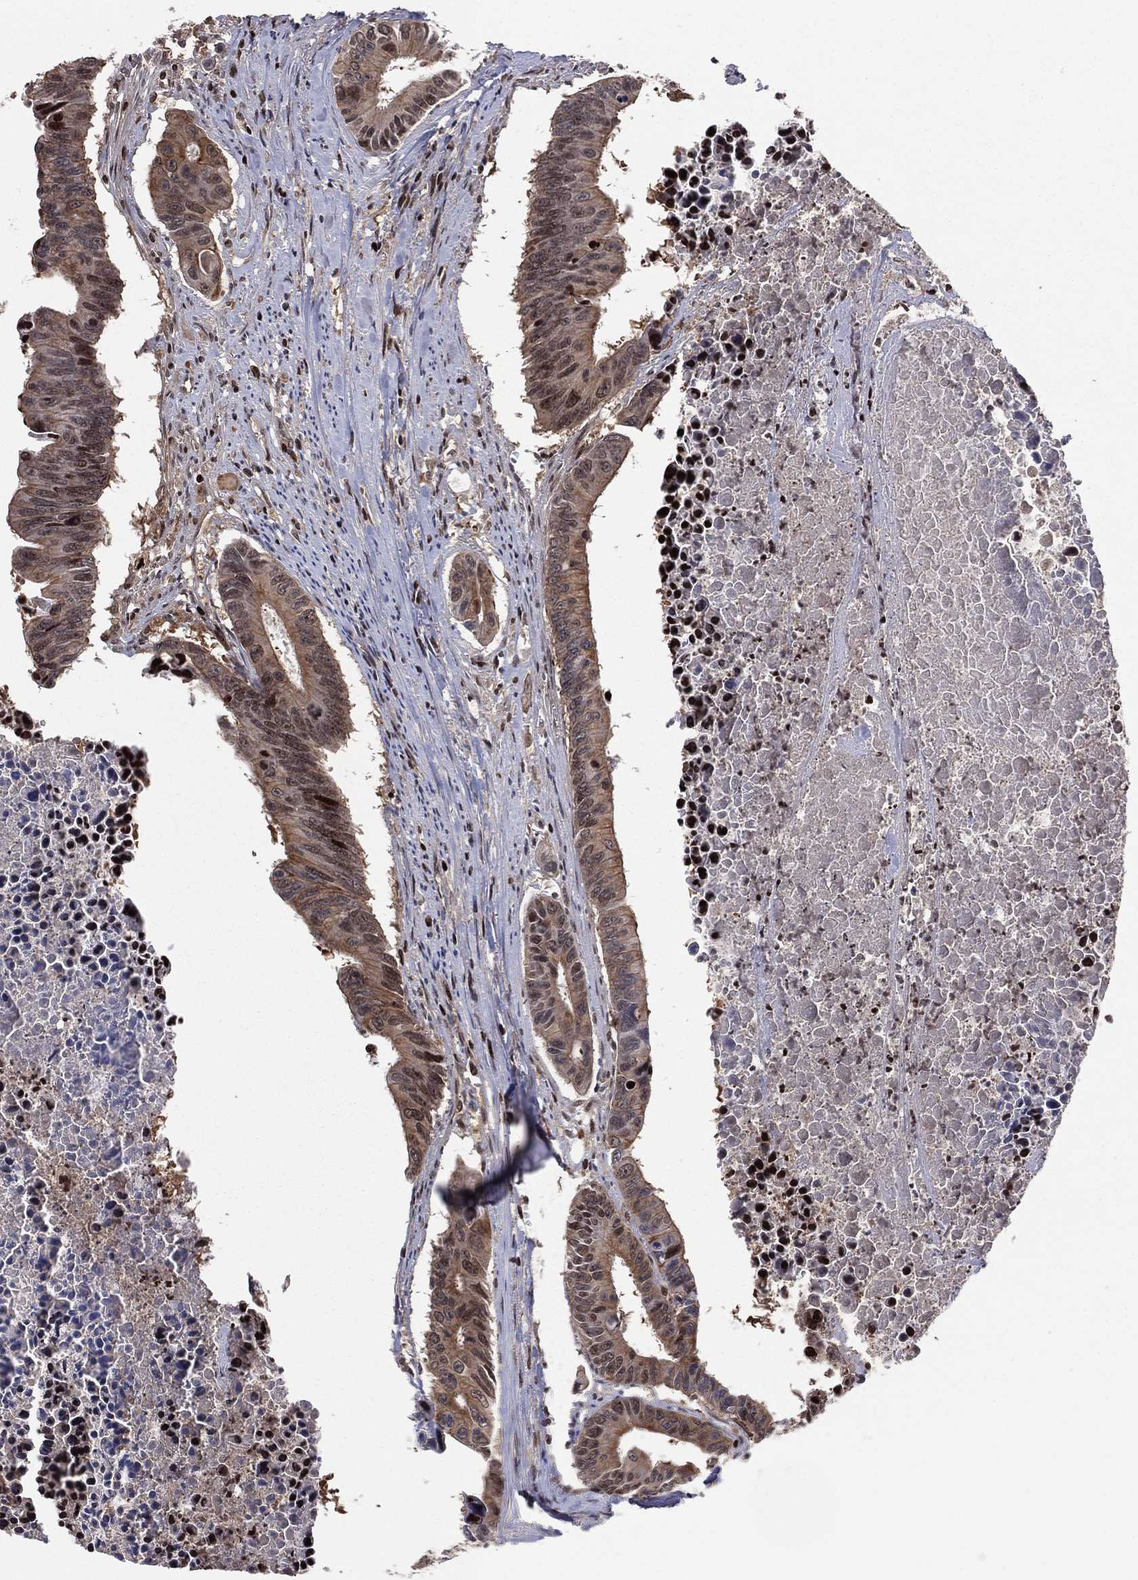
{"staining": {"intensity": "moderate", "quantity": ">75%", "location": "cytoplasmic/membranous,nuclear"}, "tissue": "colorectal cancer", "cell_type": "Tumor cells", "image_type": "cancer", "snomed": [{"axis": "morphology", "description": "Adenocarcinoma, NOS"}, {"axis": "topography", "description": "Colon"}], "caption": "The immunohistochemical stain highlights moderate cytoplasmic/membranous and nuclear staining in tumor cells of colorectal cancer tissue. (IHC, brightfield microscopy, high magnification).", "gene": "PSMA1", "patient": {"sex": "female", "age": 87}}